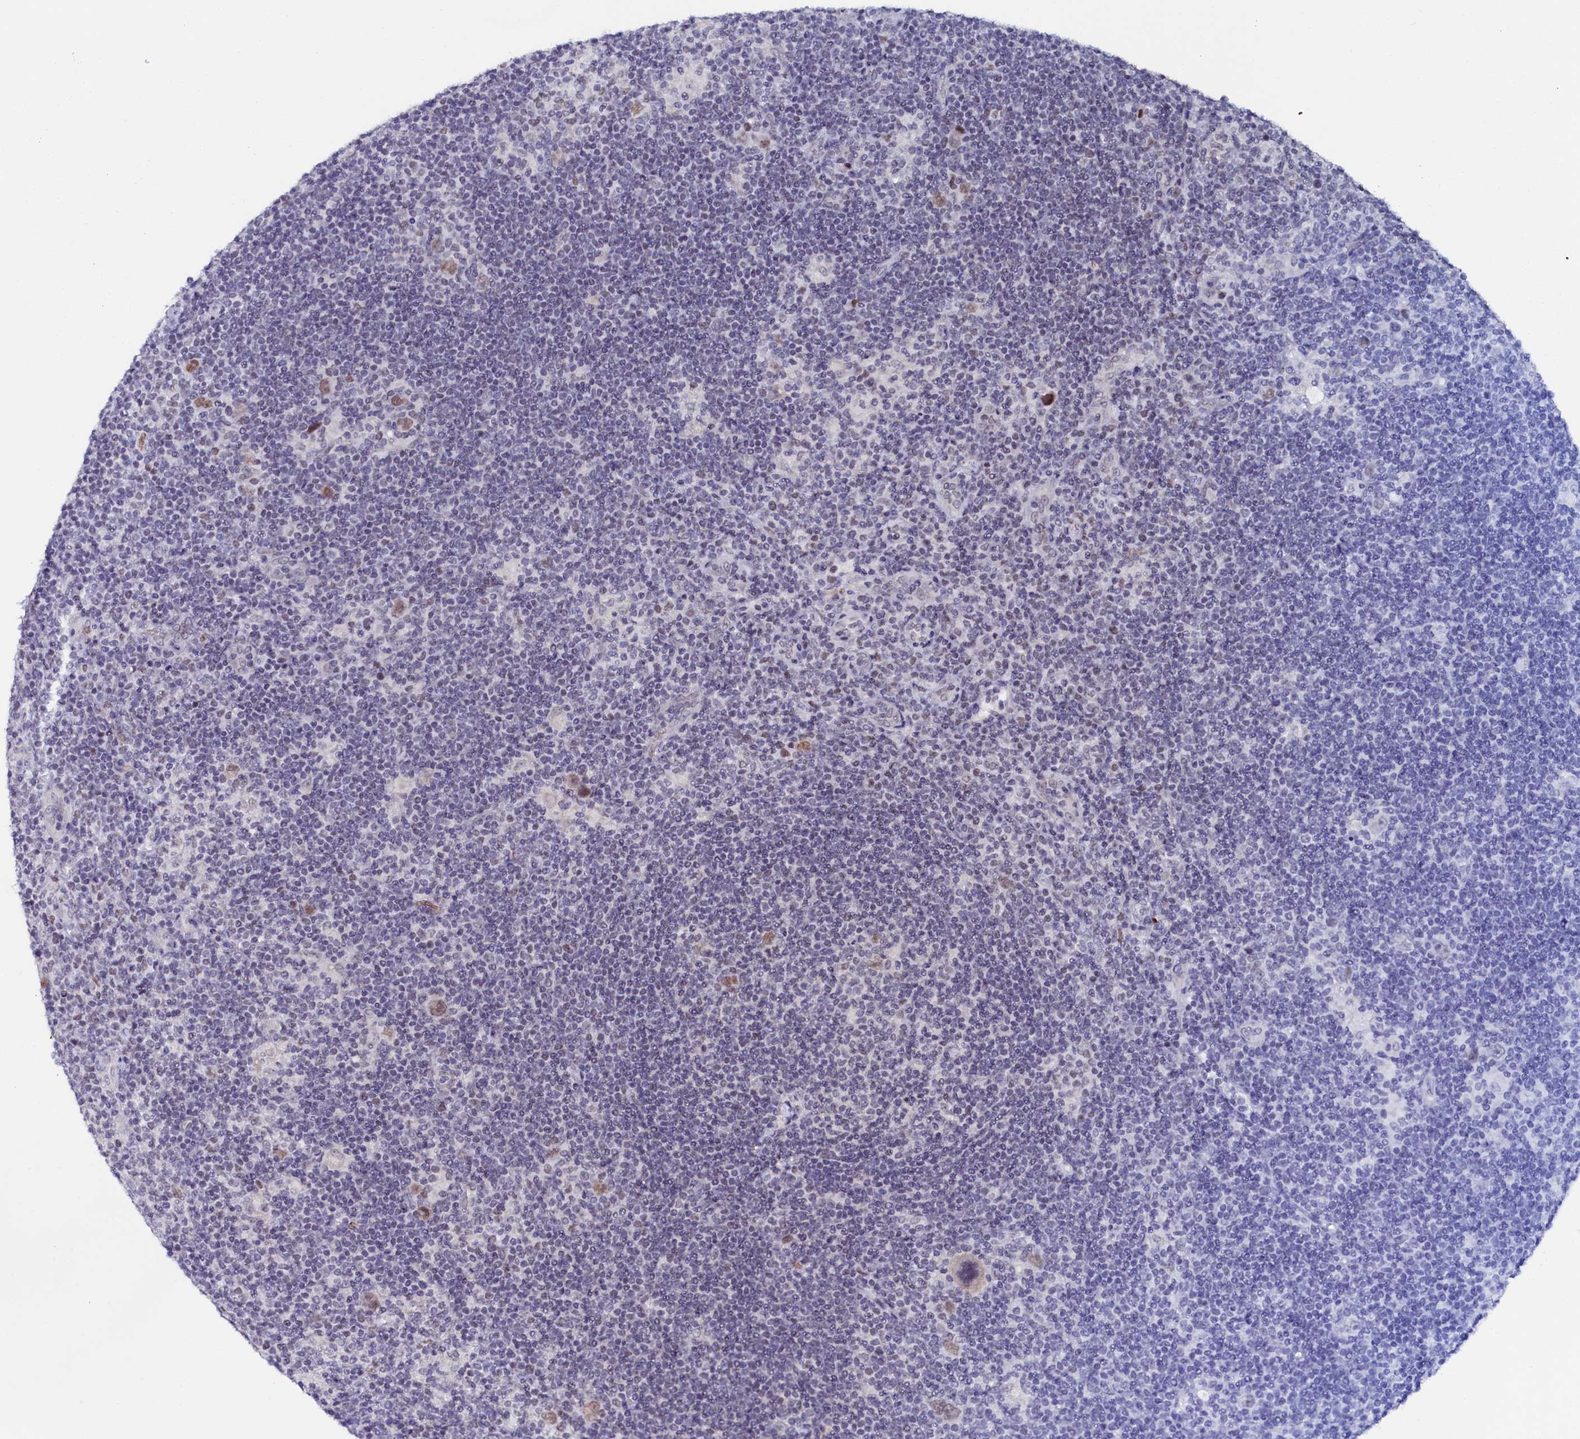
{"staining": {"intensity": "moderate", "quantity": "25%-75%", "location": "nuclear"}, "tissue": "lymphoma", "cell_type": "Tumor cells", "image_type": "cancer", "snomed": [{"axis": "morphology", "description": "Hodgkin's disease, NOS"}, {"axis": "topography", "description": "Lymph node"}], "caption": "Immunohistochemistry (IHC) of human lymphoma exhibits medium levels of moderate nuclear positivity in approximately 25%-75% of tumor cells.", "gene": "TIGD4", "patient": {"sex": "female", "age": 57}}